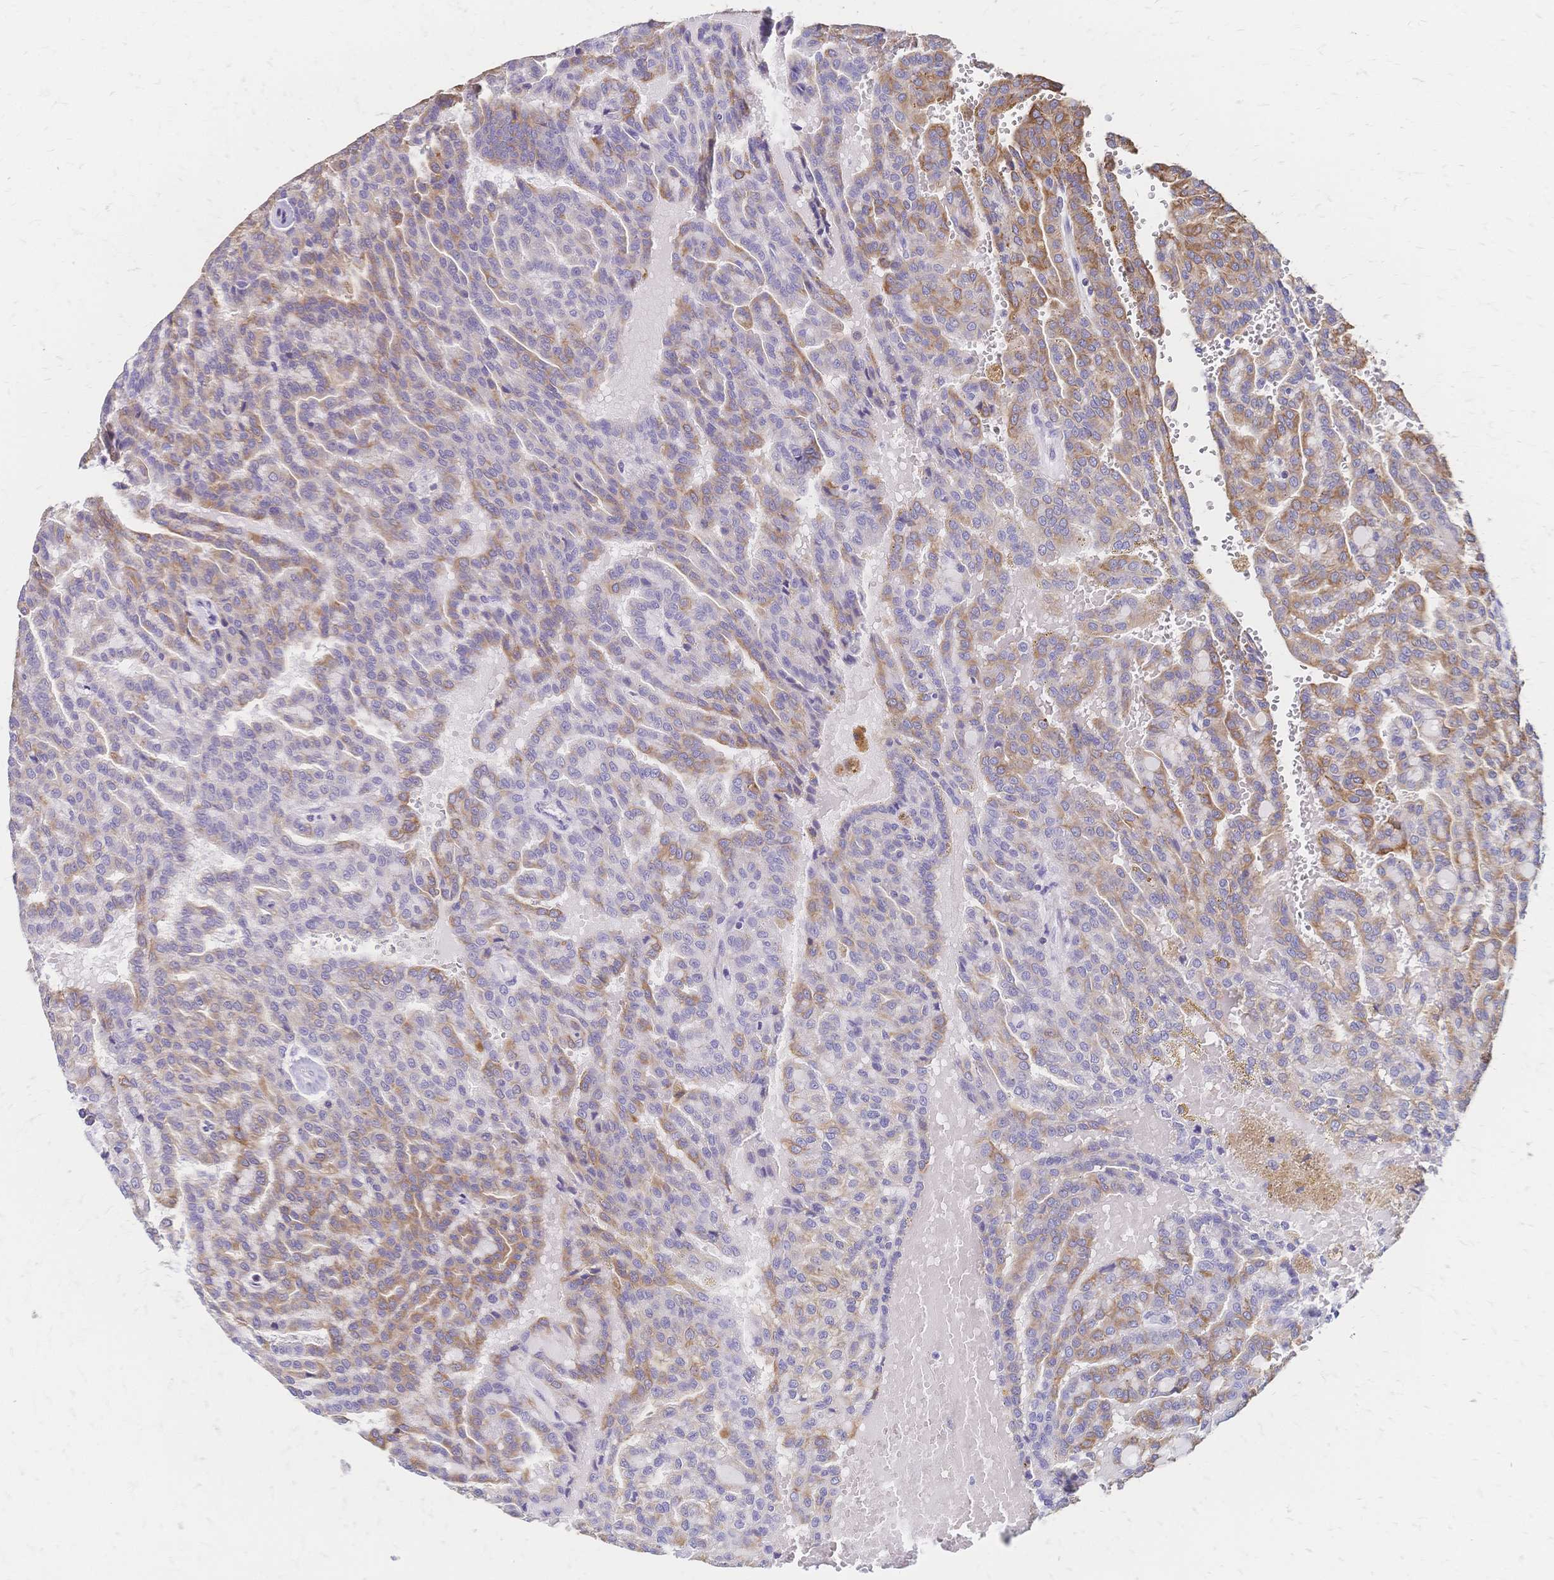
{"staining": {"intensity": "moderate", "quantity": "25%-75%", "location": "cytoplasmic/membranous"}, "tissue": "renal cancer", "cell_type": "Tumor cells", "image_type": "cancer", "snomed": [{"axis": "morphology", "description": "Adenocarcinoma, NOS"}, {"axis": "topography", "description": "Kidney"}], "caption": "Protein expression analysis of human adenocarcinoma (renal) reveals moderate cytoplasmic/membranous positivity in about 25%-75% of tumor cells. (Brightfield microscopy of DAB IHC at high magnification).", "gene": "DTNB", "patient": {"sex": "male", "age": 63}}